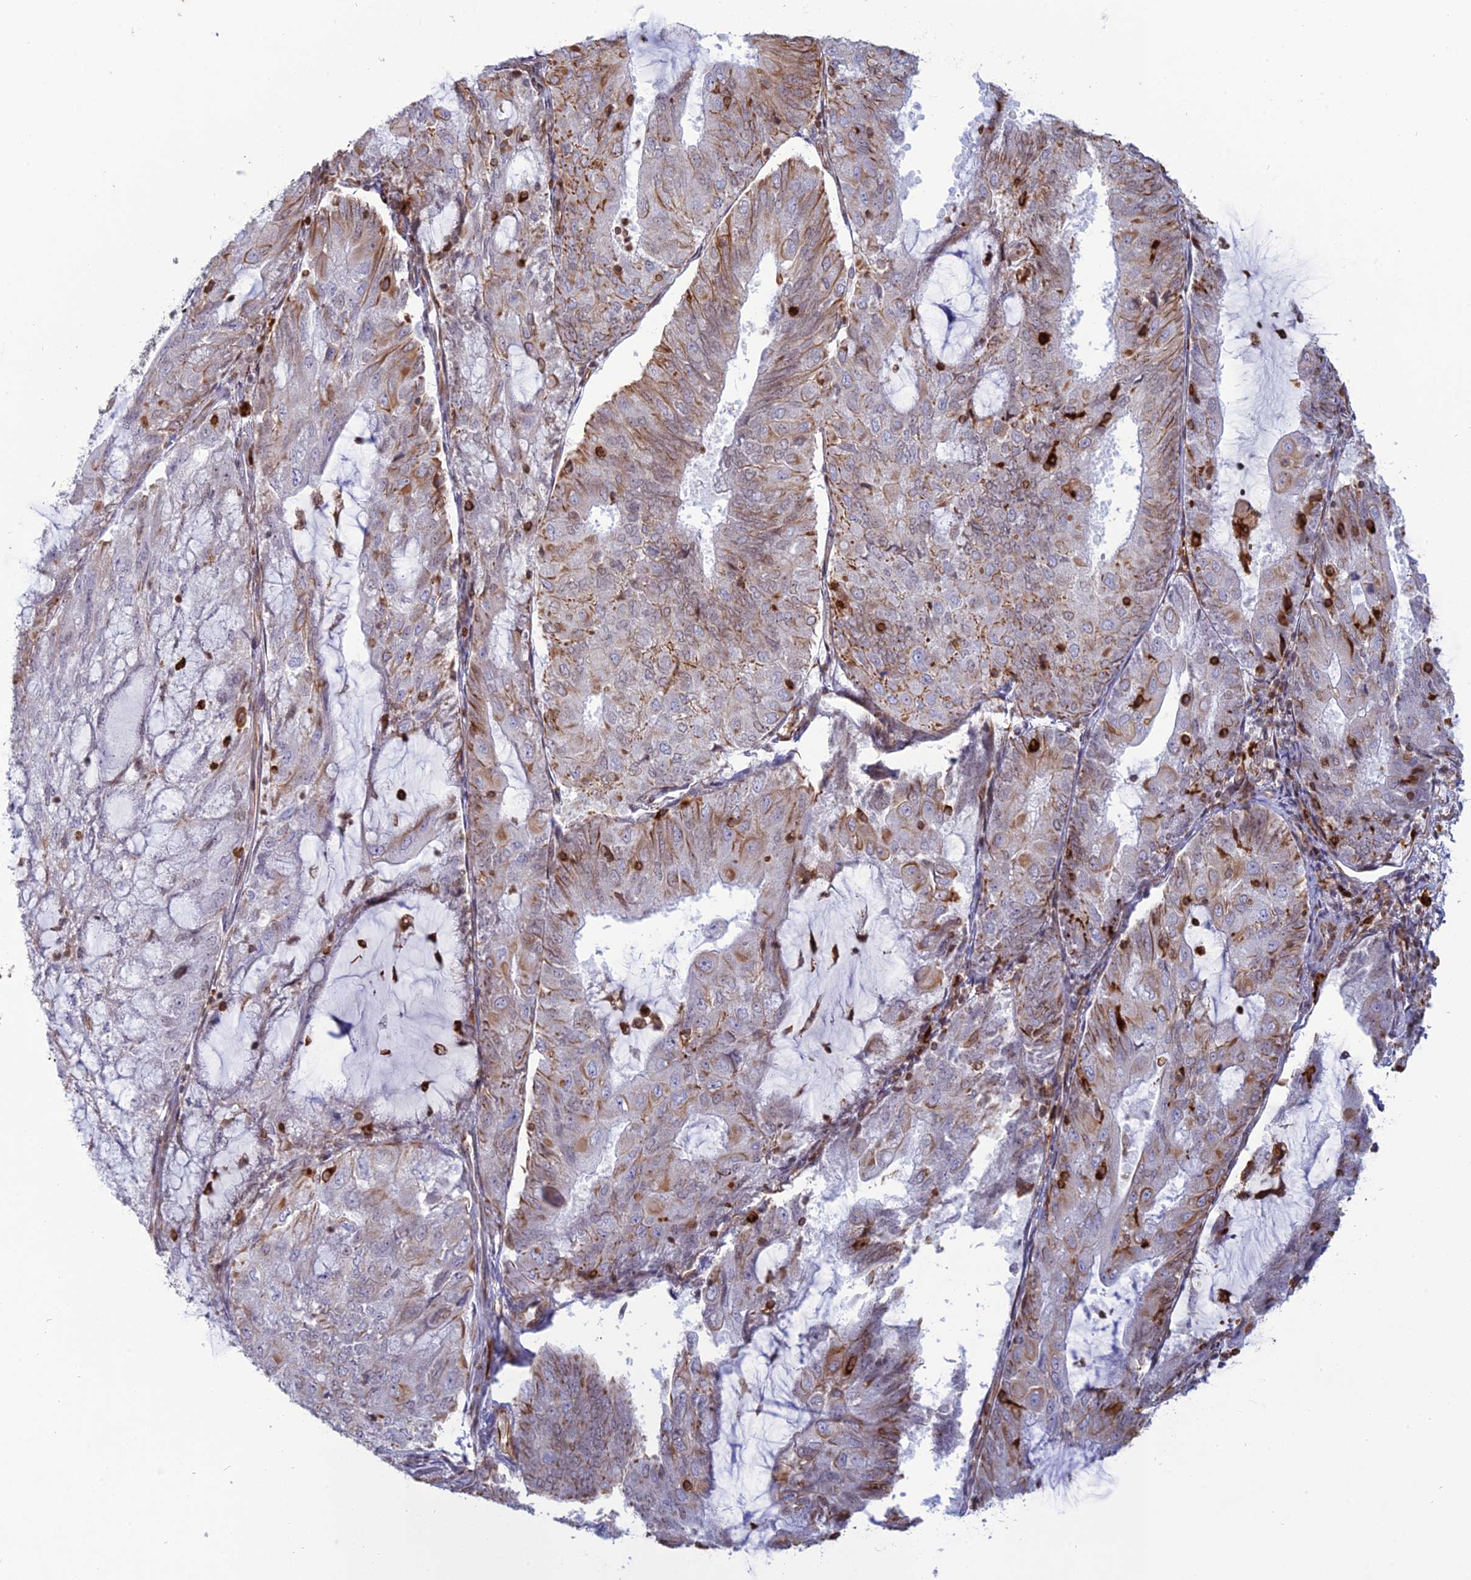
{"staining": {"intensity": "weak", "quantity": "25%-75%", "location": "cytoplasmic/membranous"}, "tissue": "endometrial cancer", "cell_type": "Tumor cells", "image_type": "cancer", "snomed": [{"axis": "morphology", "description": "Adenocarcinoma, NOS"}, {"axis": "topography", "description": "Endometrium"}], "caption": "Adenocarcinoma (endometrial) stained with immunohistochemistry demonstrates weak cytoplasmic/membranous staining in approximately 25%-75% of tumor cells. (brown staining indicates protein expression, while blue staining denotes nuclei).", "gene": "APOBR", "patient": {"sex": "female", "age": 81}}